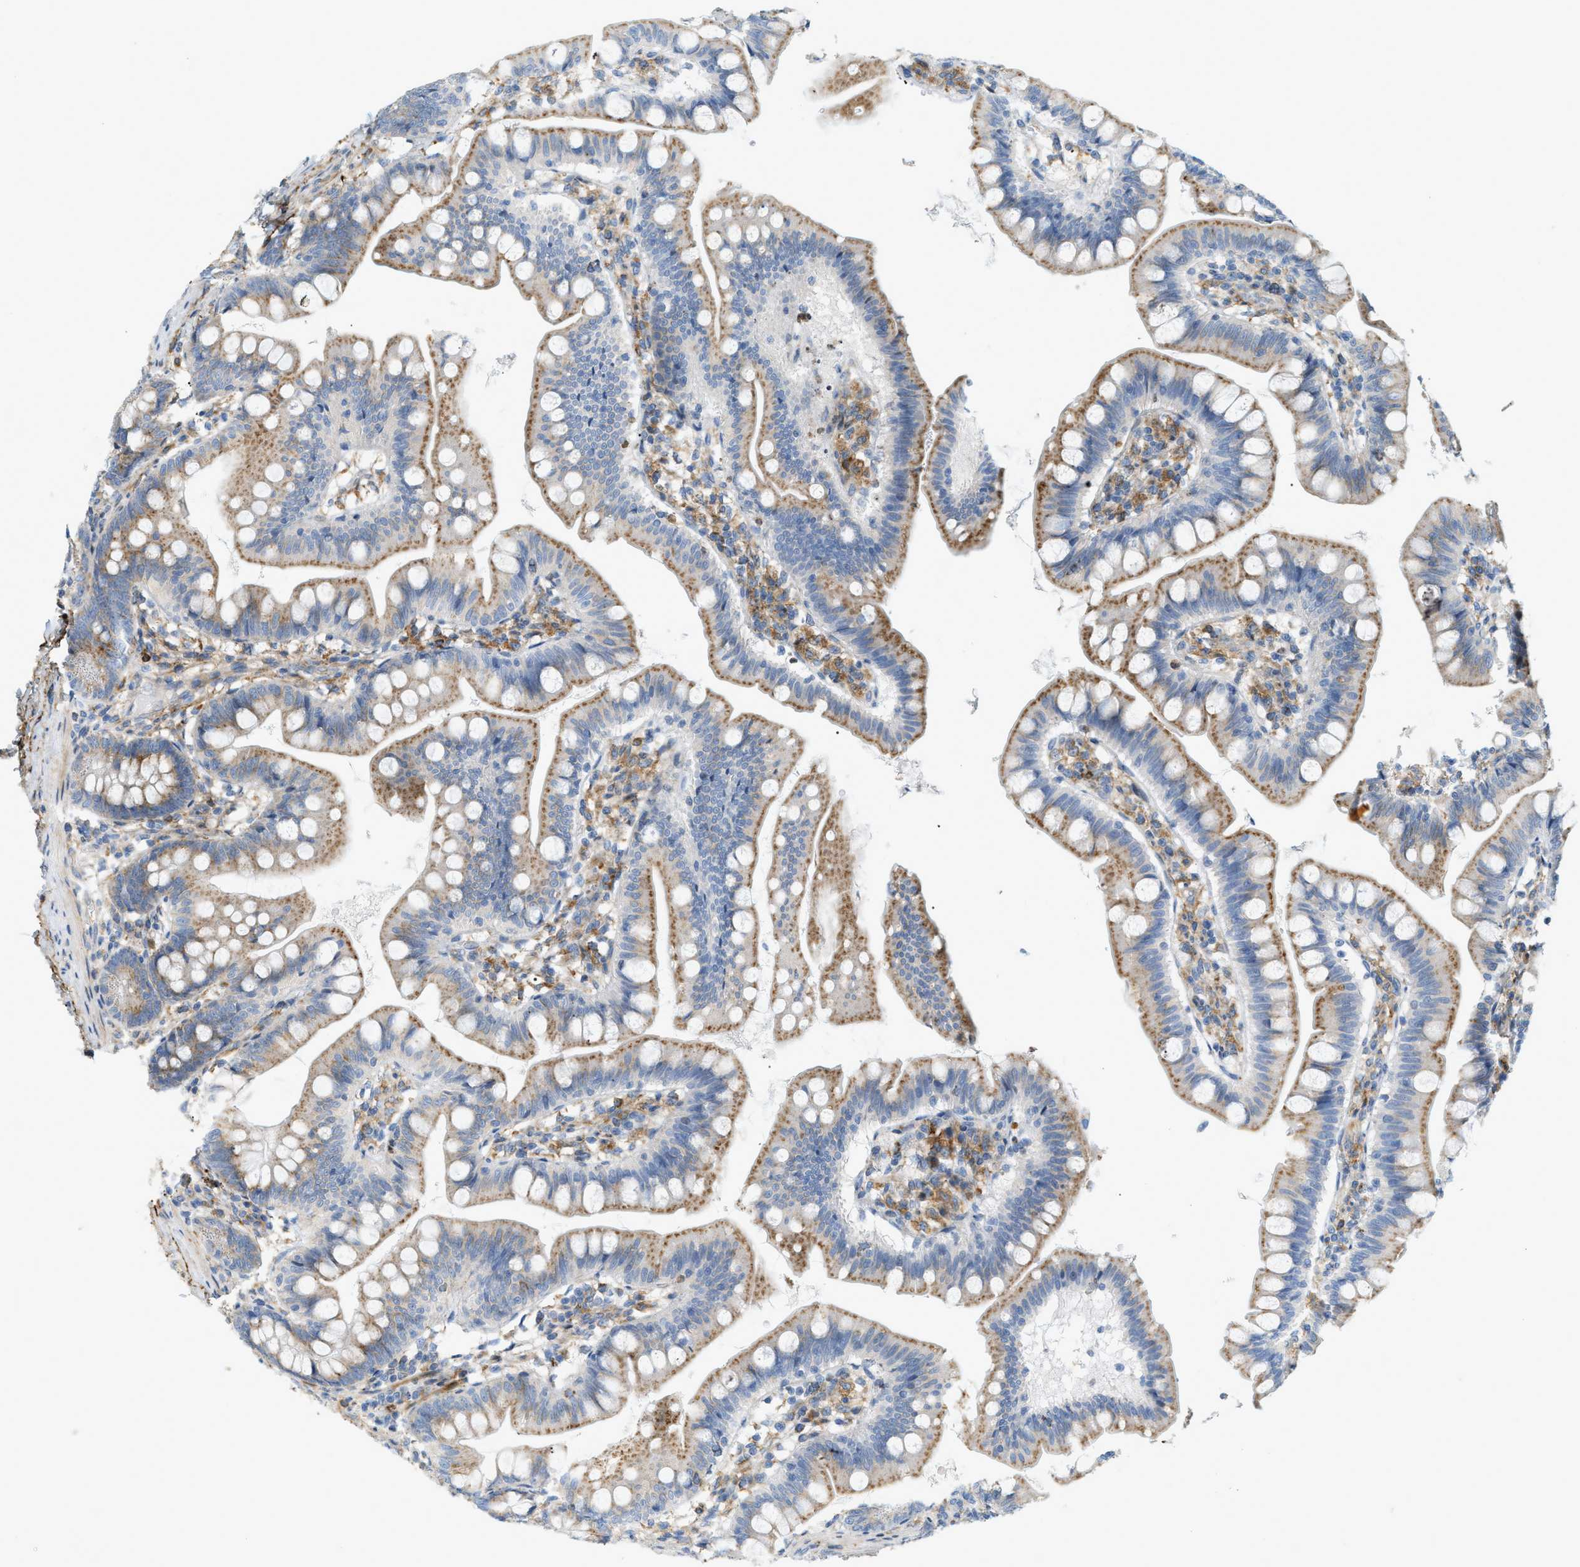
{"staining": {"intensity": "moderate", "quantity": ">75%", "location": "cytoplasmic/membranous"}, "tissue": "small intestine", "cell_type": "Glandular cells", "image_type": "normal", "snomed": [{"axis": "morphology", "description": "Normal tissue, NOS"}, {"axis": "topography", "description": "Small intestine"}], "caption": "Immunohistochemistry (IHC) micrograph of normal small intestine stained for a protein (brown), which demonstrates medium levels of moderate cytoplasmic/membranous expression in approximately >75% of glandular cells.", "gene": "LMBRD1", "patient": {"sex": "male", "age": 7}}